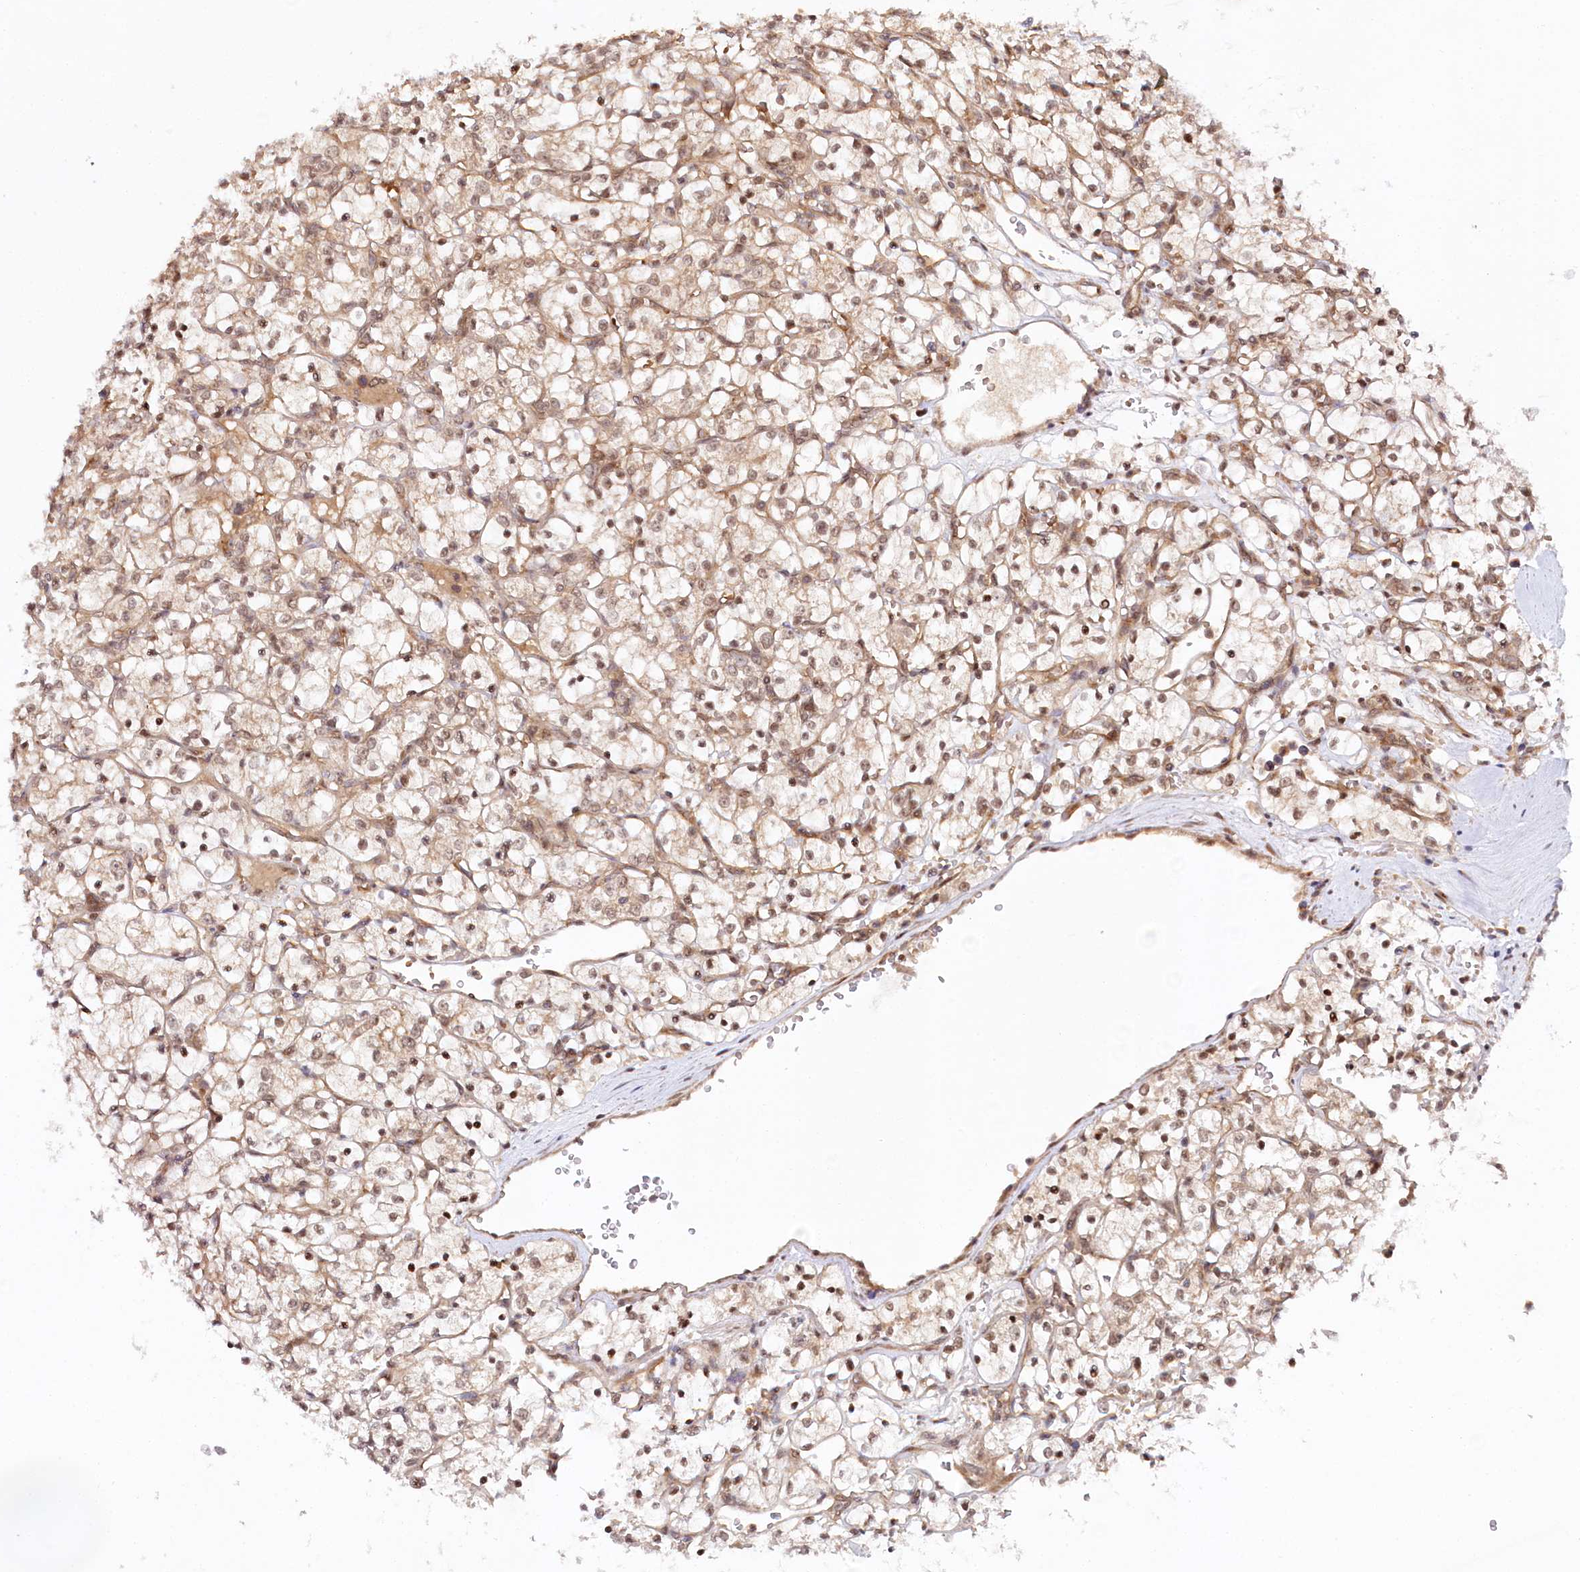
{"staining": {"intensity": "moderate", "quantity": ">75%", "location": "cytoplasmic/membranous,nuclear"}, "tissue": "renal cancer", "cell_type": "Tumor cells", "image_type": "cancer", "snomed": [{"axis": "morphology", "description": "Adenocarcinoma, NOS"}, {"axis": "topography", "description": "Kidney"}], "caption": "Protein staining by immunohistochemistry (IHC) demonstrates moderate cytoplasmic/membranous and nuclear positivity in about >75% of tumor cells in renal adenocarcinoma. (IHC, brightfield microscopy, high magnification).", "gene": "CCDC65", "patient": {"sex": "female", "age": 69}}